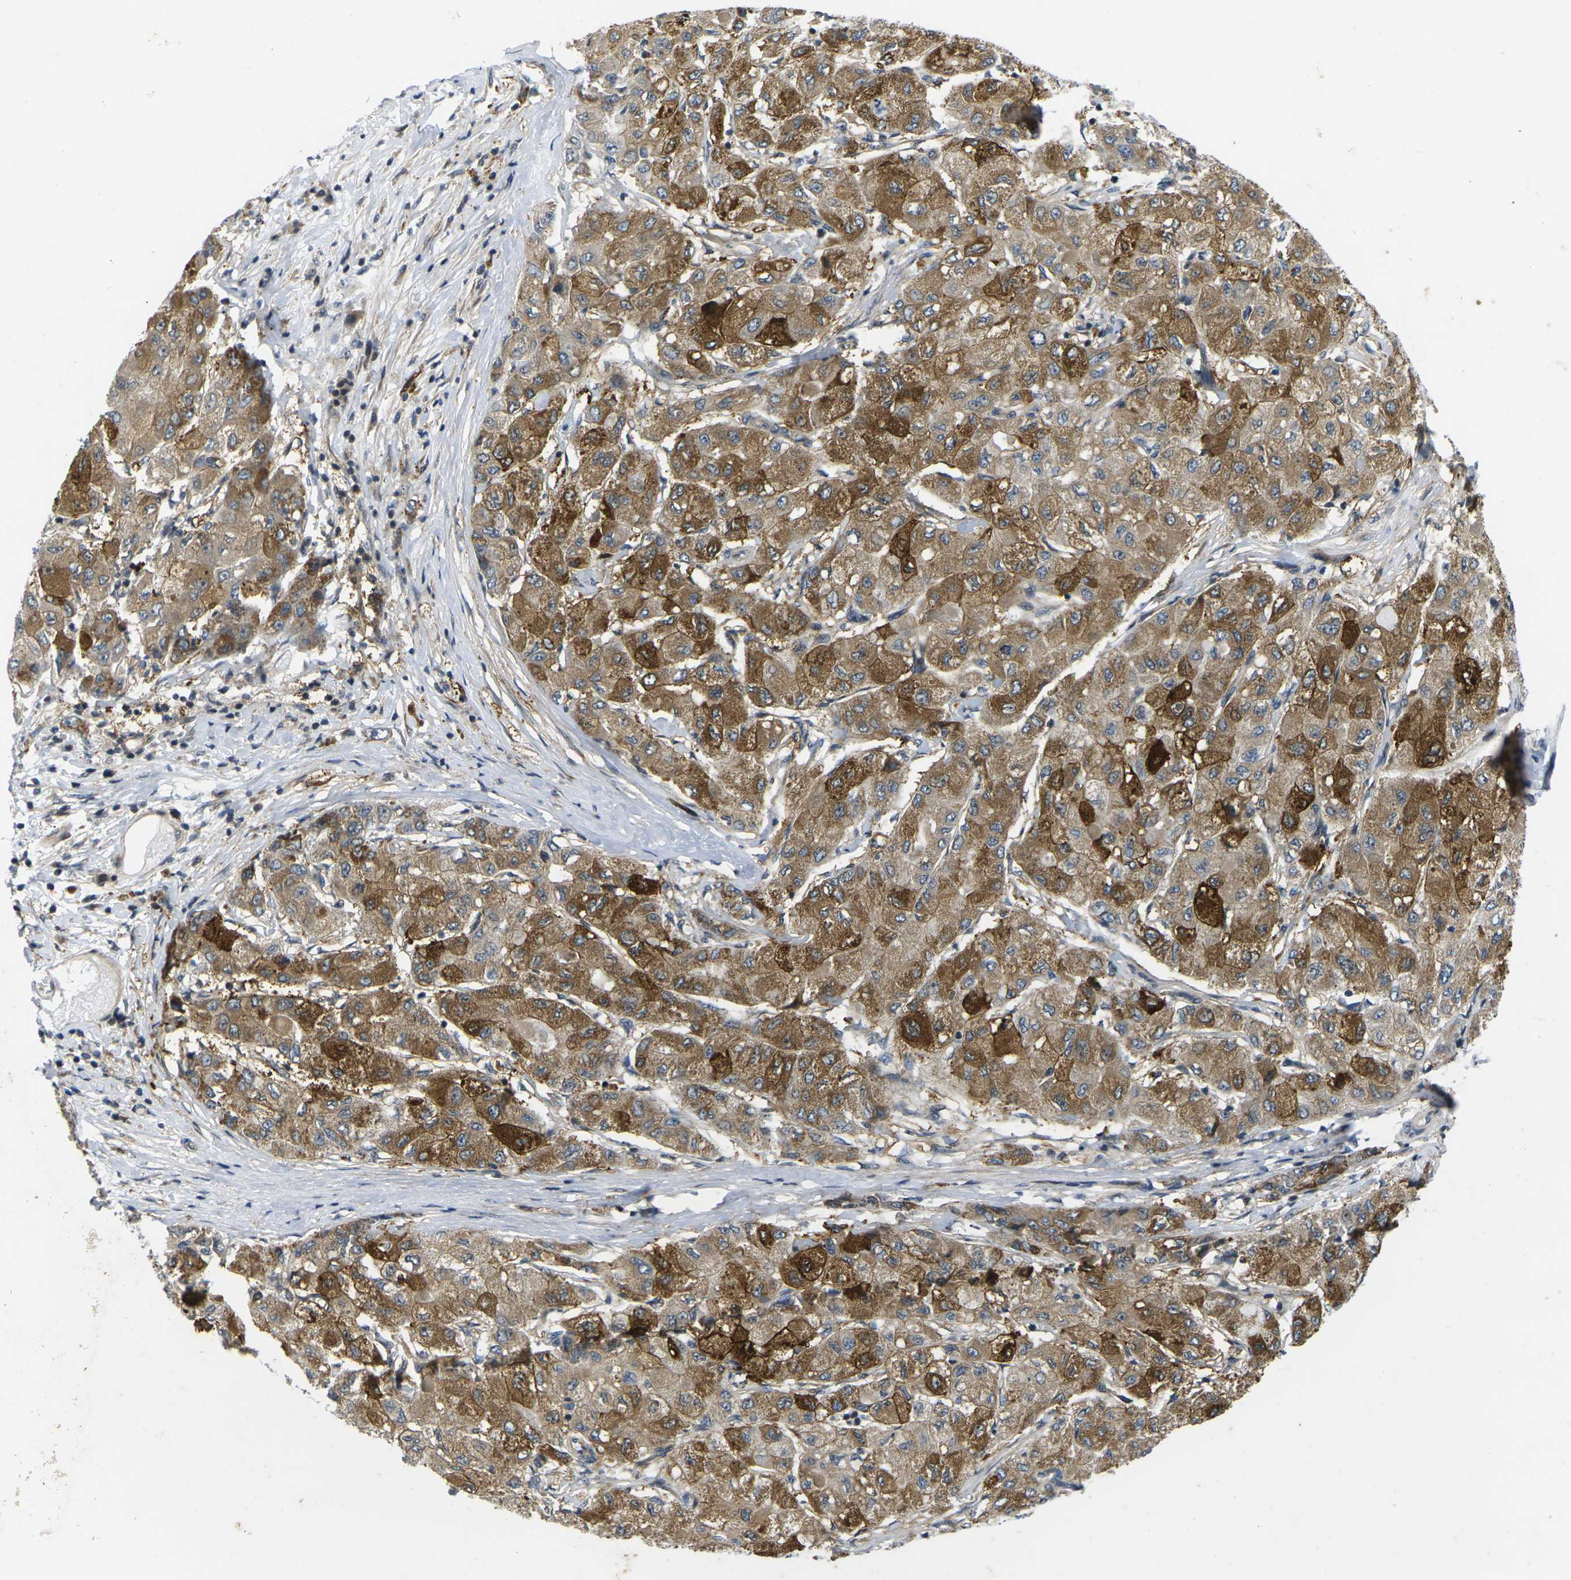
{"staining": {"intensity": "moderate", "quantity": ">75%", "location": "cytoplasmic/membranous"}, "tissue": "liver cancer", "cell_type": "Tumor cells", "image_type": "cancer", "snomed": [{"axis": "morphology", "description": "Carcinoma, Hepatocellular, NOS"}, {"axis": "topography", "description": "Liver"}], "caption": "Immunohistochemistry (IHC) histopathology image of neoplastic tissue: human hepatocellular carcinoma (liver) stained using immunohistochemistry (IHC) shows medium levels of moderate protein expression localized specifically in the cytoplasmic/membranous of tumor cells, appearing as a cytoplasmic/membranous brown color.", "gene": "ROBO2", "patient": {"sex": "male", "age": 80}}